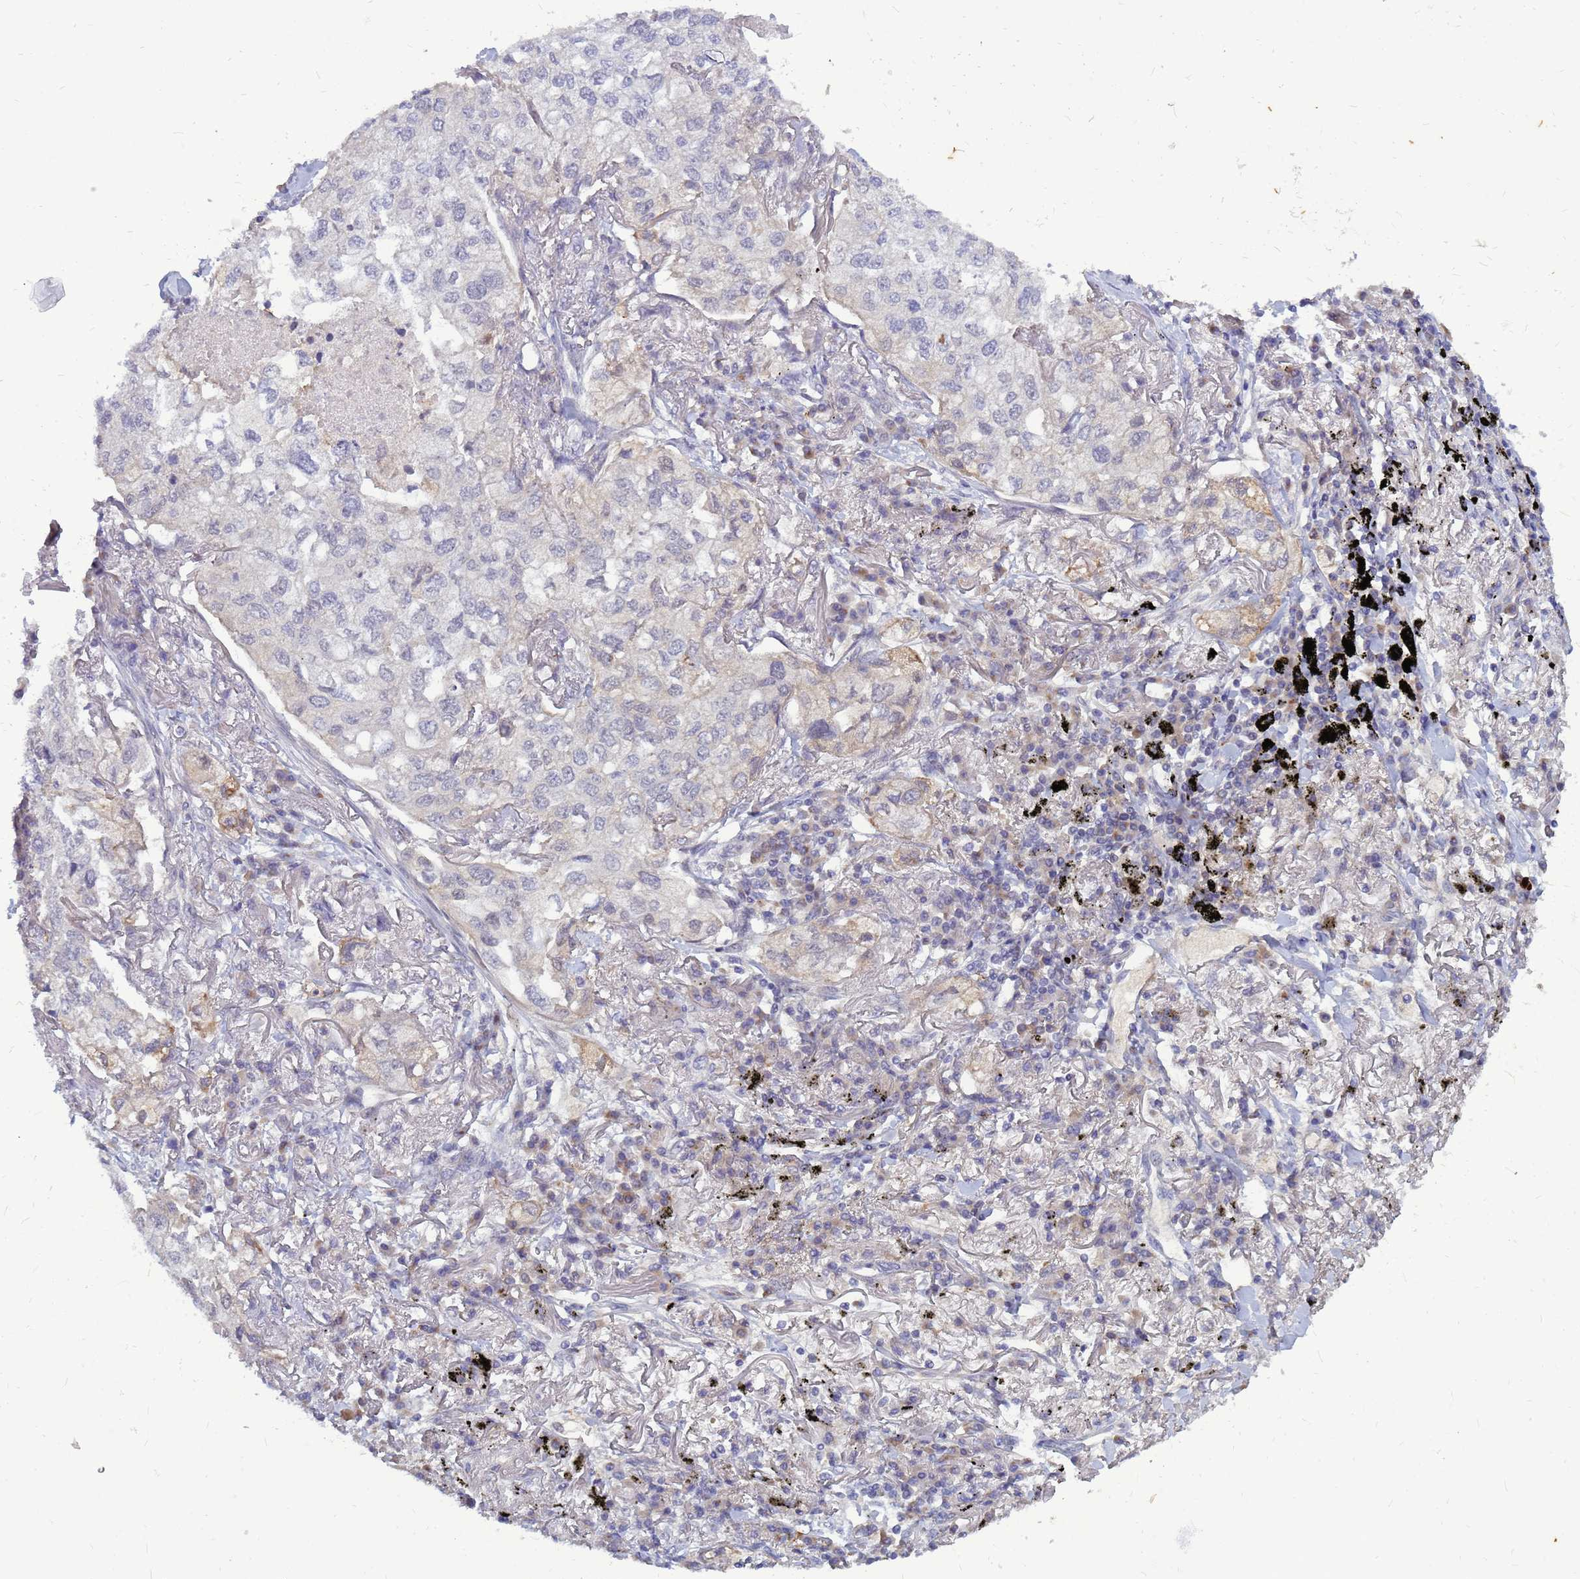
{"staining": {"intensity": "negative", "quantity": "none", "location": "none"}, "tissue": "lung cancer", "cell_type": "Tumor cells", "image_type": "cancer", "snomed": [{"axis": "morphology", "description": "Adenocarcinoma, NOS"}, {"axis": "topography", "description": "Lung"}], "caption": "Immunohistochemistry (IHC) of human lung adenocarcinoma displays no positivity in tumor cells. Brightfield microscopy of IHC stained with DAB (3,3'-diaminobenzidine) (brown) and hematoxylin (blue), captured at high magnification.", "gene": "SRGAP3", "patient": {"sex": "male", "age": 65}}